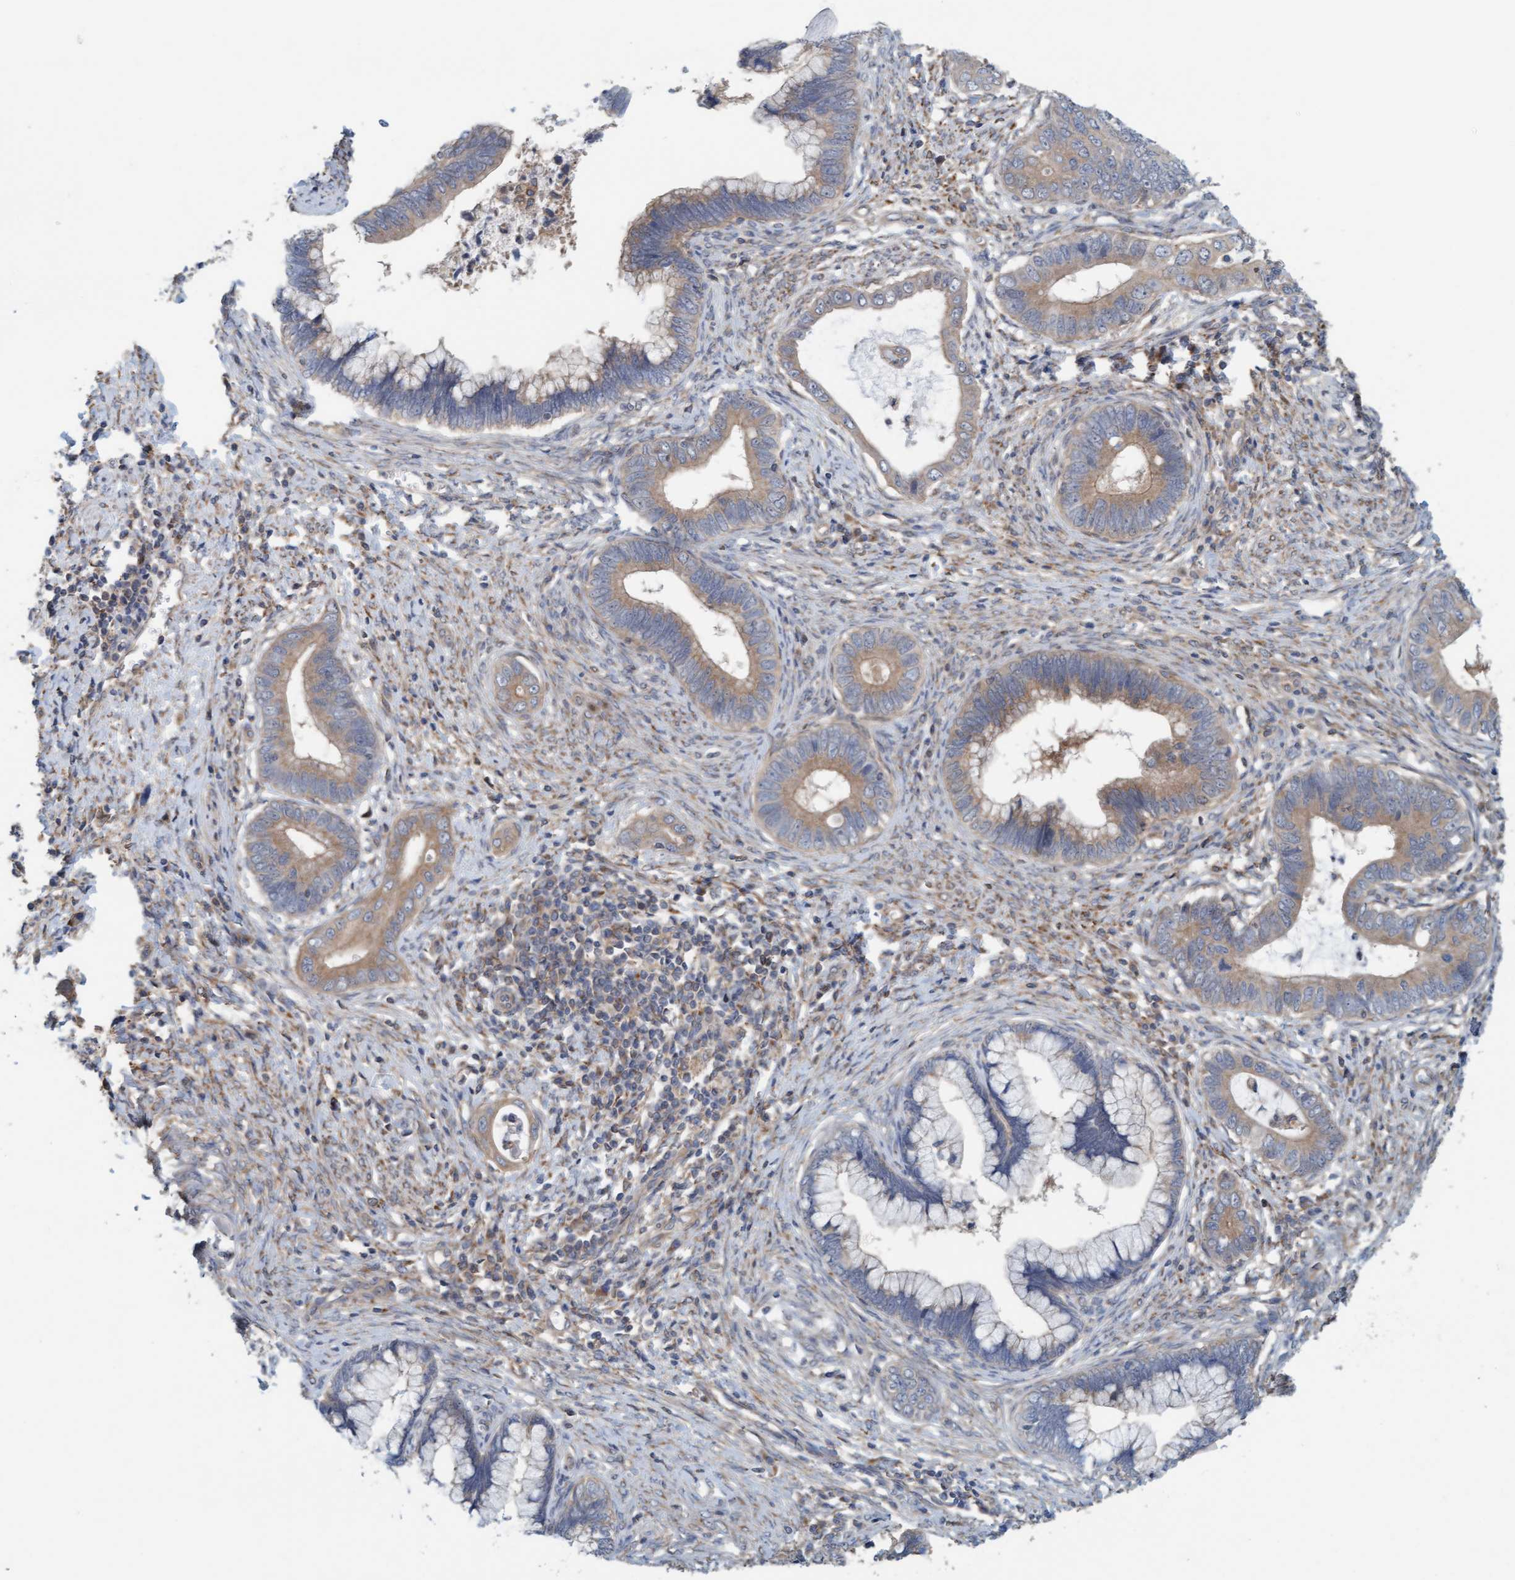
{"staining": {"intensity": "moderate", "quantity": "25%-75%", "location": "cytoplasmic/membranous"}, "tissue": "cervical cancer", "cell_type": "Tumor cells", "image_type": "cancer", "snomed": [{"axis": "morphology", "description": "Adenocarcinoma, NOS"}, {"axis": "topography", "description": "Cervix"}], "caption": "Cervical cancer stained with a brown dye displays moderate cytoplasmic/membranous positive positivity in about 25%-75% of tumor cells.", "gene": "UBAP1", "patient": {"sex": "female", "age": 44}}